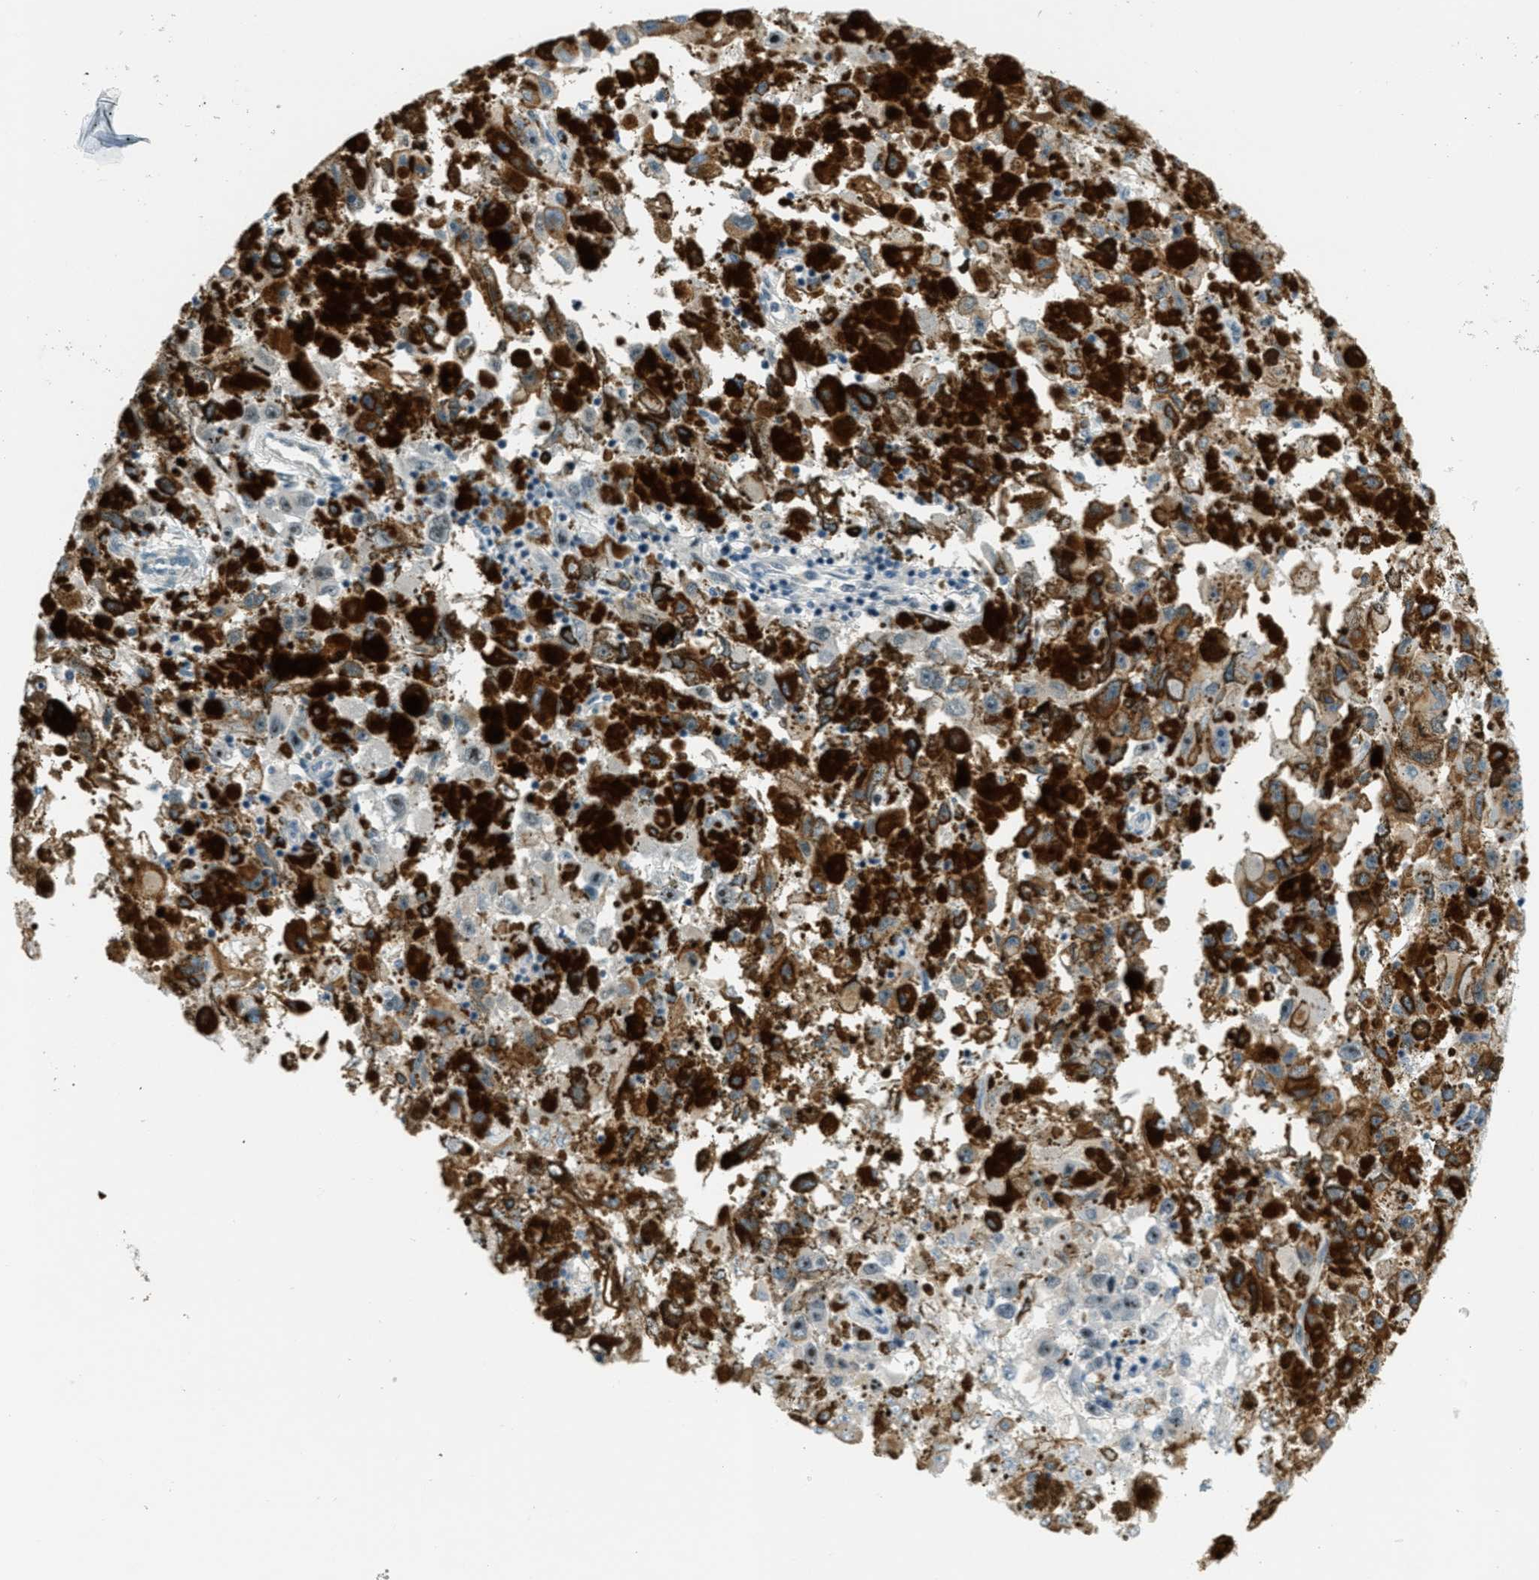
{"staining": {"intensity": "negative", "quantity": "none", "location": "none"}, "tissue": "melanoma", "cell_type": "Tumor cells", "image_type": "cancer", "snomed": [{"axis": "morphology", "description": "Malignant melanoma, NOS"}, {"axis": "topography", "description": "Skin"}], "caption": "Malignant melanoma was stained to show a protein in brown. There is no significant expression in tumor cells.", "gene": "ZDHHC23", "patient": {"sex": "female", "age": 104}}